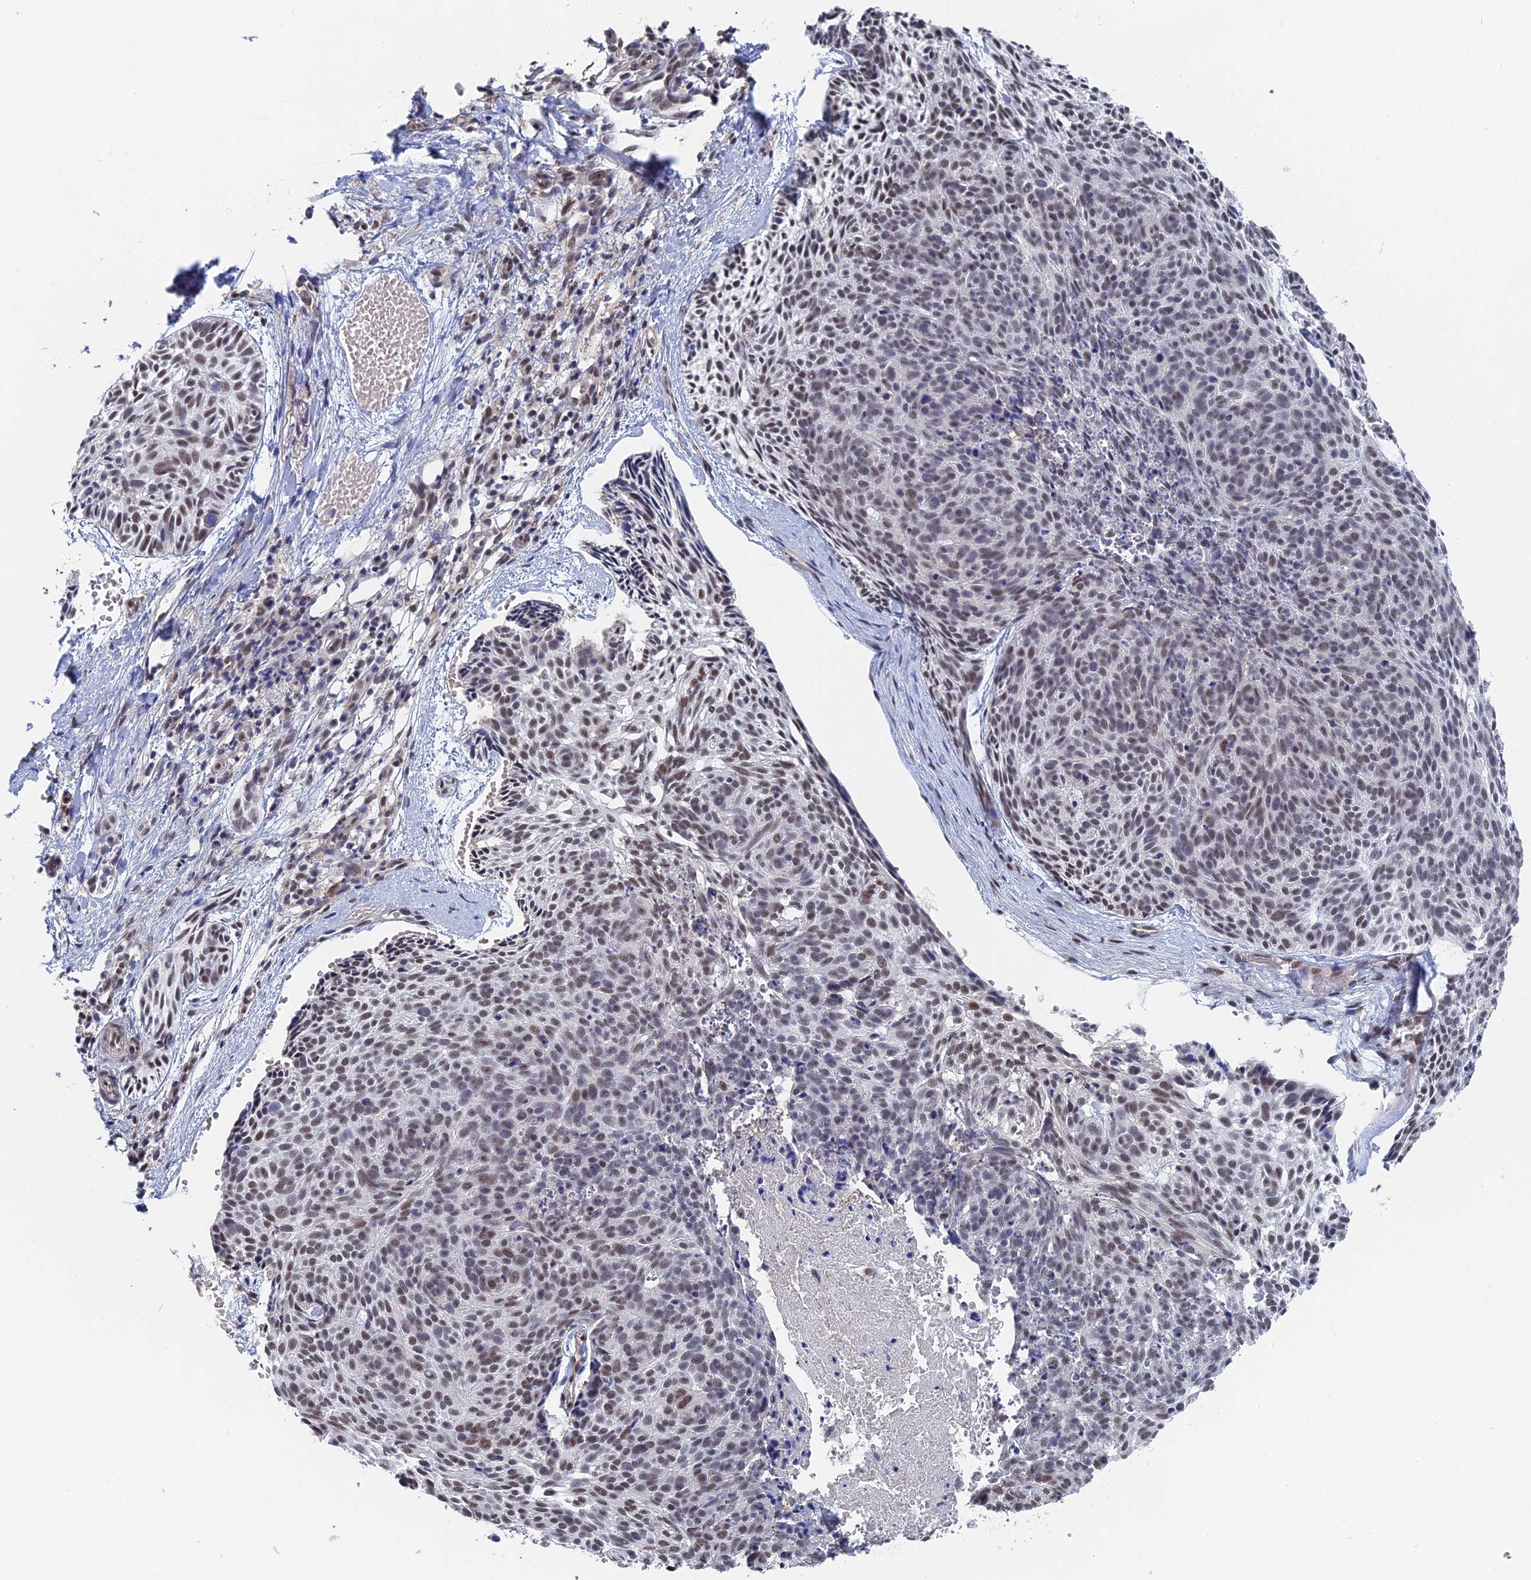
{"staining": {"intensity": "moderate", "quantity": "25%-75%", "location": "nuclear"}, "tissue": "skin cancer", "cell_type": "Tumor cells", "image_type": "cancer", "snomed": [{"axis": "morphology", "description": "Normal tissue, NOS"}, {"axis": "morphology", "description": "Basal cell carcinoma"}, {"axis": "topography", "description": "Skin"}], "caption": "This image exhibits immunohistochemistry staining of skin cancer (basal cell carcinoma), with medium moderate nuclear staining in about 25%-75% of tumor cells.", "gene": "TSSC4", "patient": {"sex": "male", "age": 66}}